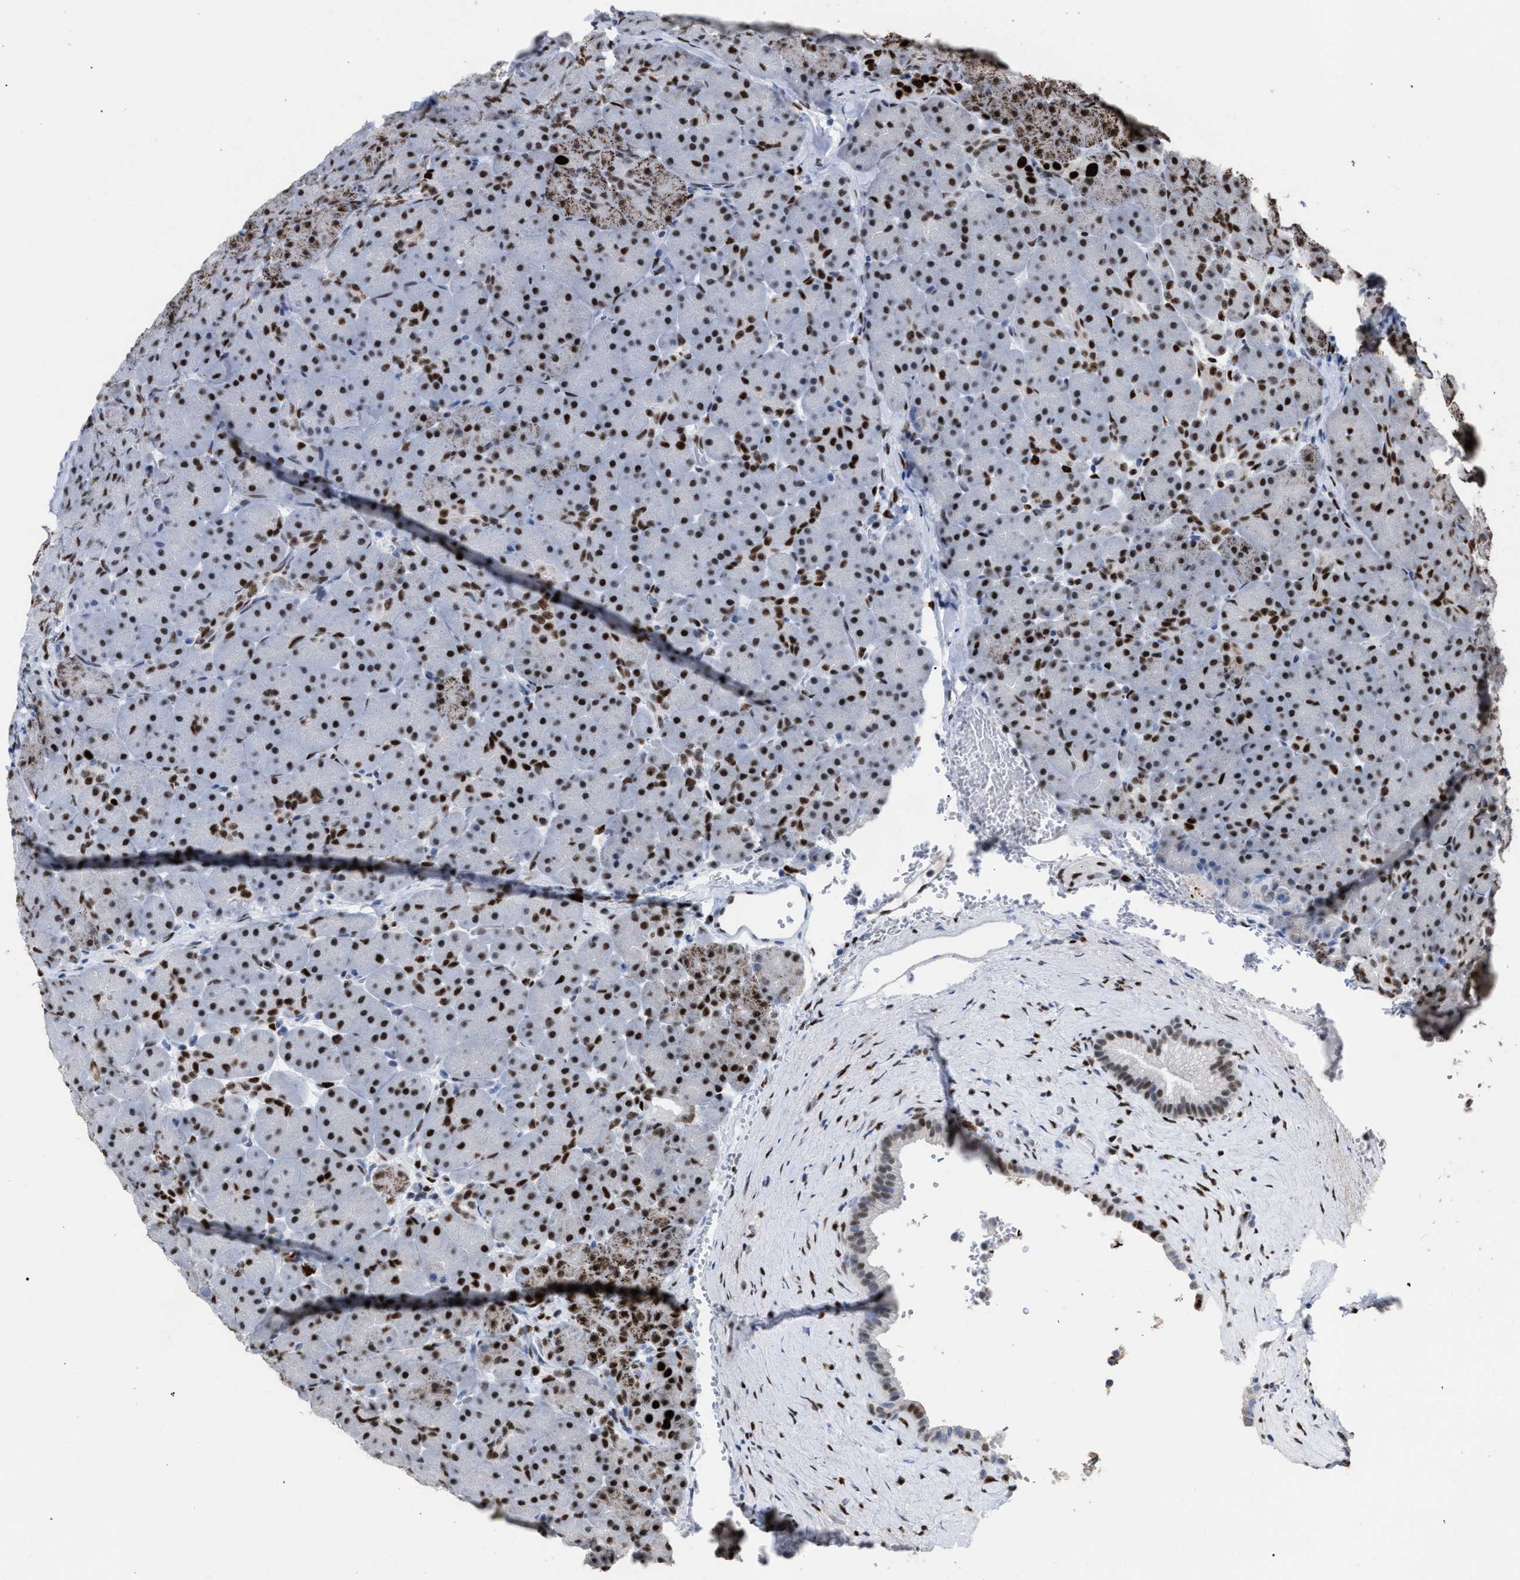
{"staining": {"intensity": "strong", "quantity": "25%-75%", "location": "cytoplasmic/membranous,nuclear"}, "tissue": "pancreas", "cell_type": "Exocrine glandular cells", "image_type": "normal", "snomed": [{"axis": "morphology", "description": "Normal tissue, NOS"}, {"axis": "topography", "description": "Pancreas"}], "caption": "IHC image of unremarkable pancreas stained for a protein (brown), which demonstrates high levels of strong cytoplasmic/membranous,nuclear staining in about 25%-75% of exocrine glandular cells.", "gene": "TP53BP1", "patient": {"sex": "male", "age": 66}}